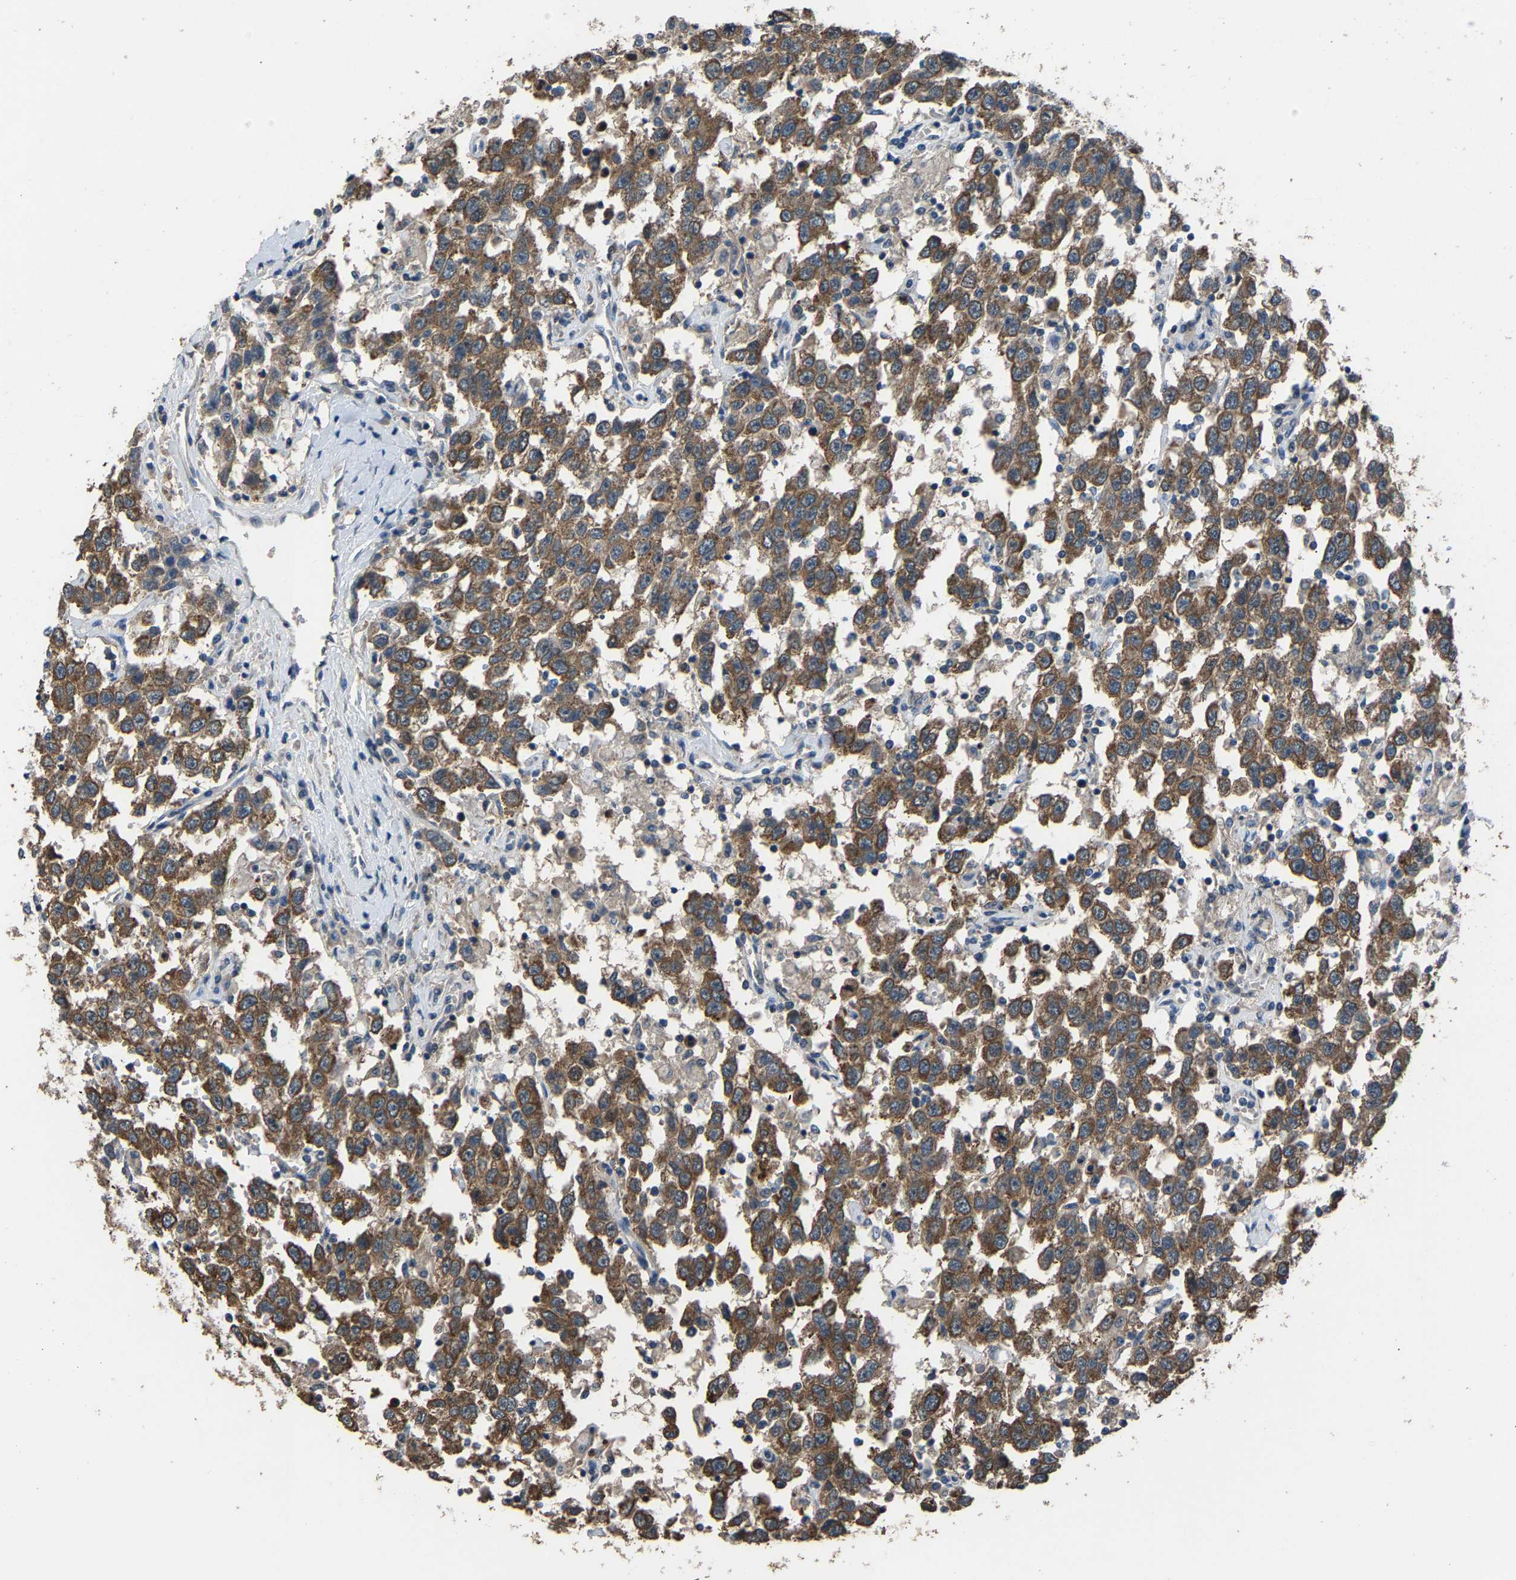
{"staining": {"intensity": "moderate", "quantity": ">75%", "location": "cytoplasmic/membranous"}, "tissue": "testis cancer", "cell_type": "Tumor cells", "image_type": "cancer", "snomed": [{"axis": "morphology", "description": "Seminoma, NOS"}, {"axis": "topography", "description": "Testis"}], "caption": "Tumor cells exhibit medium levels of moderate cytoplasmic/membranous expression in approximately >75% of cells in human testis cancer (seminoma). Nuclei are stained in blue.", "gene": "ABCC9", "patient": {"sex": "male", "age": 41}}